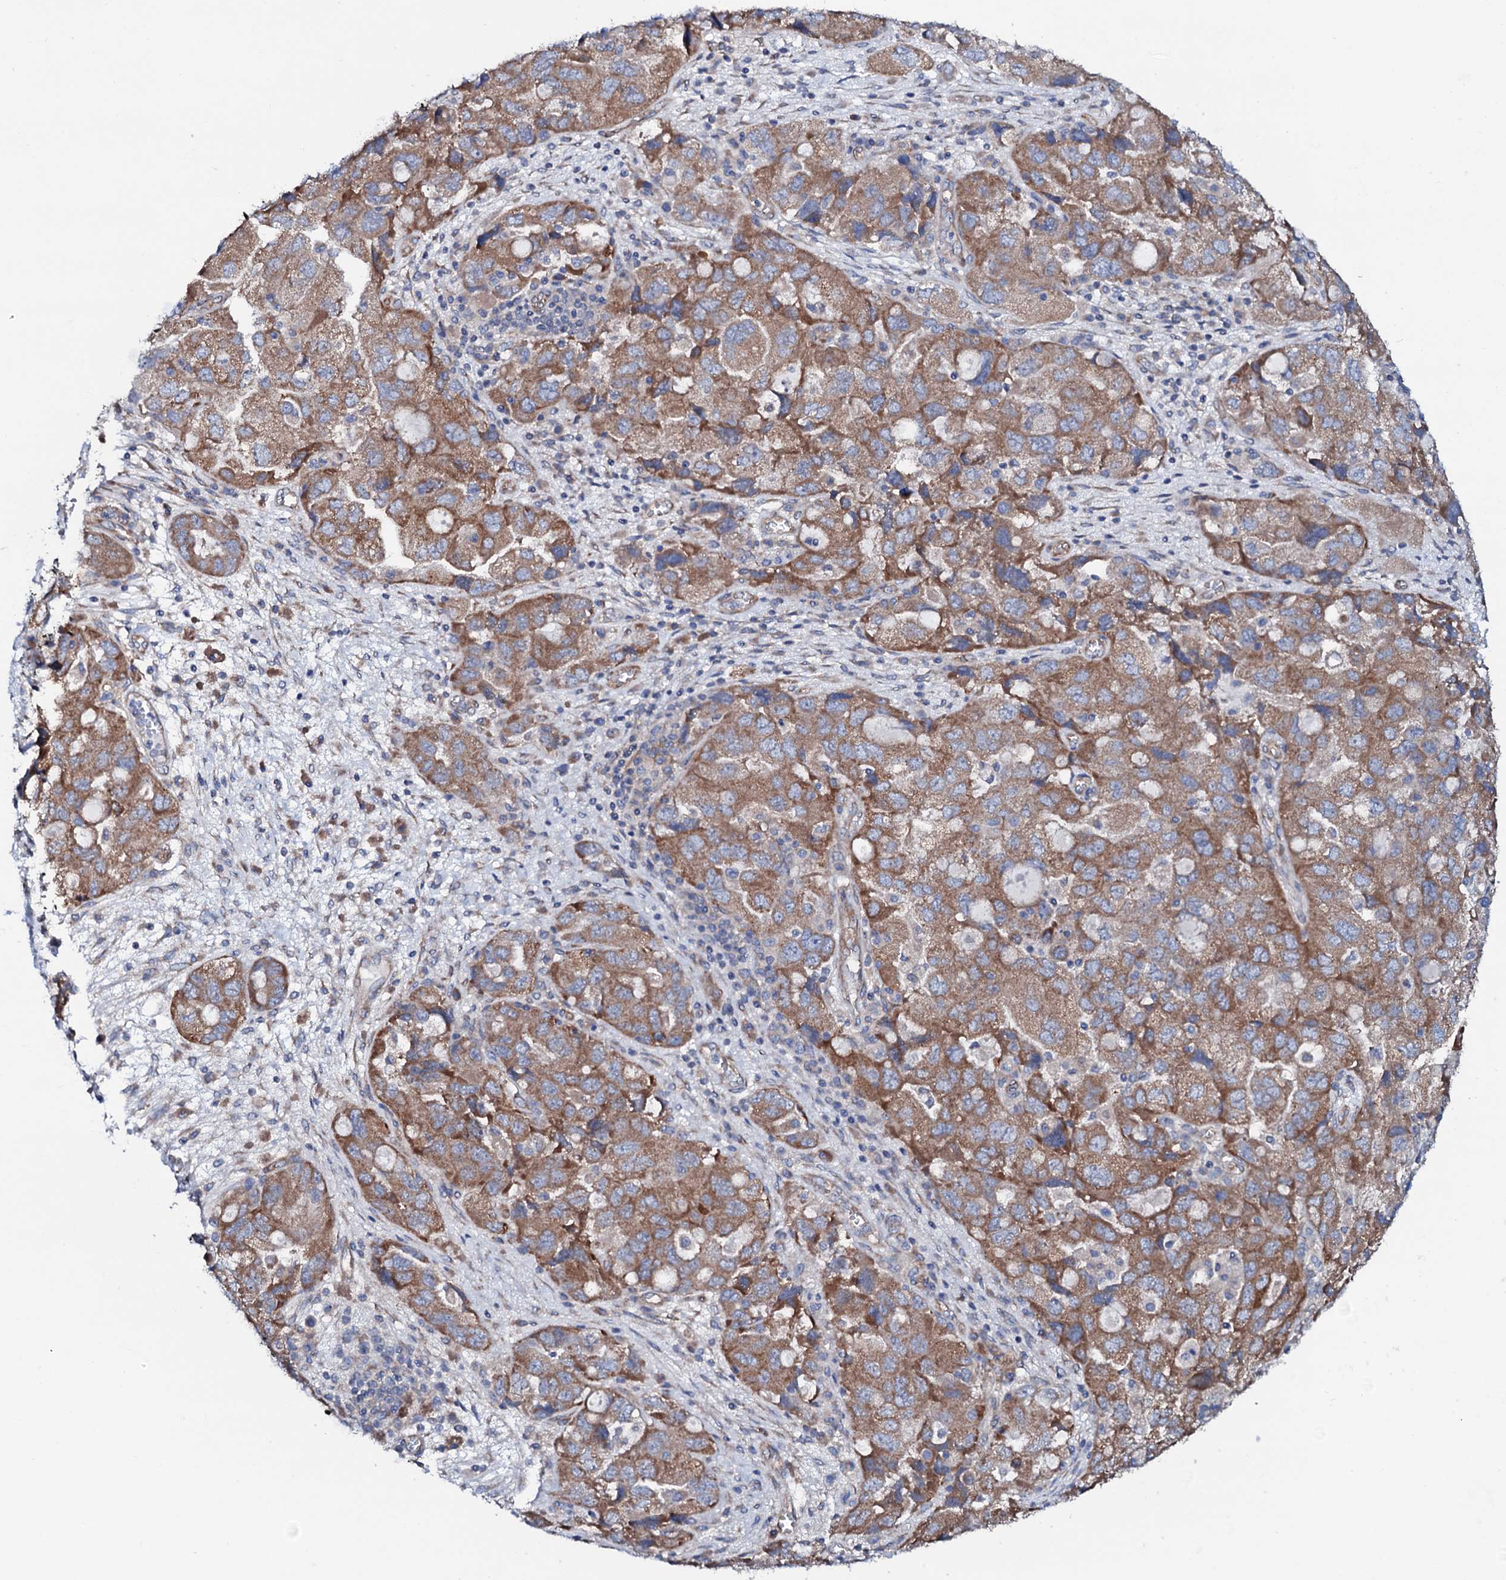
{"staining": {"intensity": "moderate", "quantity": ">75%", "location": "cytoplasmic/membranous"}, "tissue": "ovarian cancer", "cell_type": "Tumor cells", "image_type": "cancer", "snomed": [{"axis": "morphology", "description": "Carcinoma, NOS"}, {"axis": "morphology", "description": "Cystadenocarcinoma, serous, NOS"}, {"axis": "topography", "description": "Ovary"}], "caption": "Immunohistochemistry (IHC) staining of serous cystadenocarcinoma (ovarian), which shows medium levels of moderate cytoplasmic/membranous positivity in approximately >75% of tumor cells indicating moderate cytoplasmic/membranous protein positivity. The staining was performed using DAB (brown) for protein detection and nuclei were counterstained in hematoxylin (blue).", "gene": "STARD13", "patient": {"sex": "female", "age": 69}}